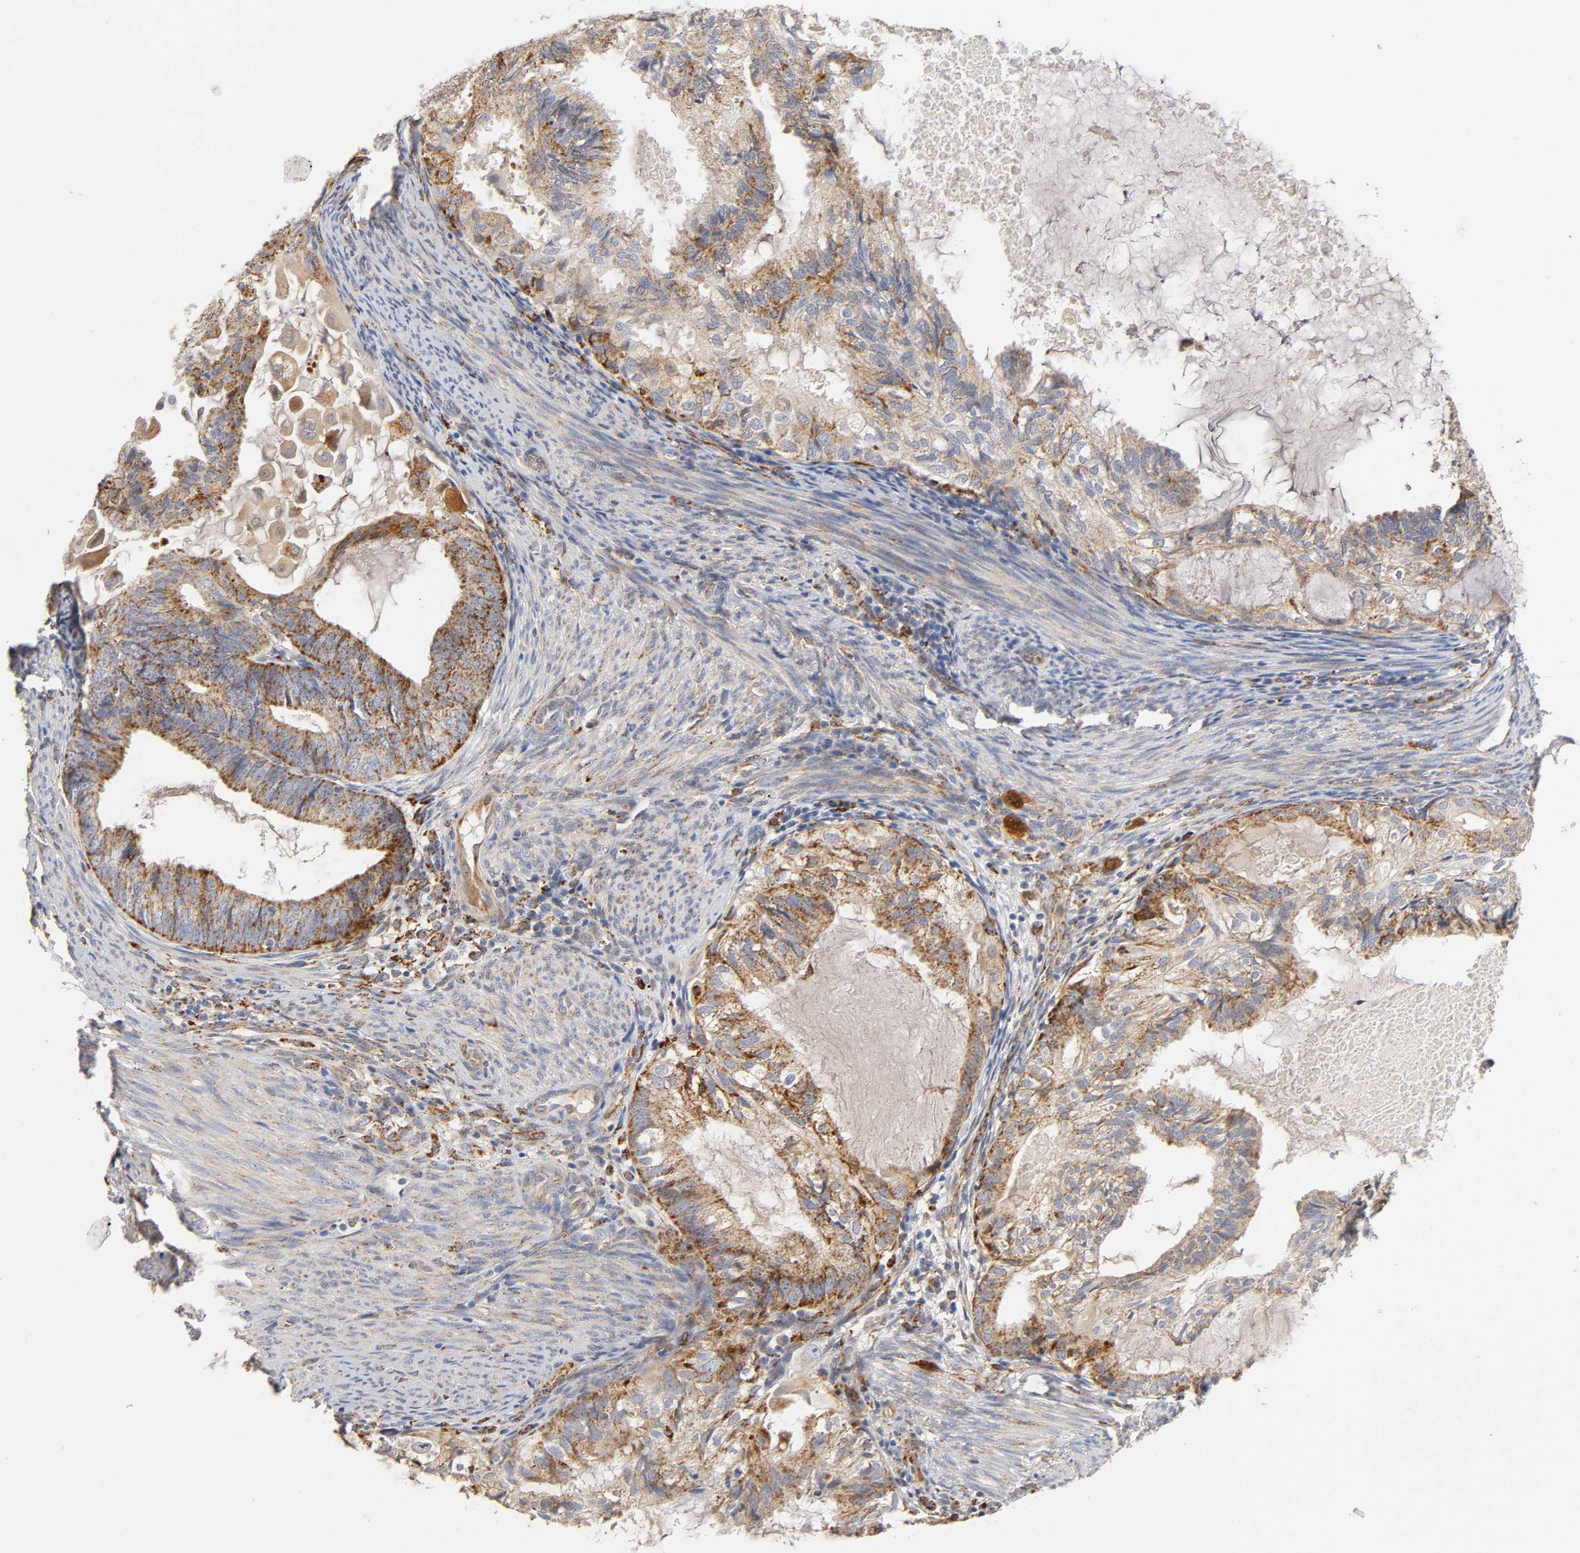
{"staining": {"intensity": "strong", "quantity": ">75%", "location": "cytoplasmic/membranous"}, "tissue": "cervical cancer", "cell_type": "Tumor cells", "image_type": "cancer", "snomed": [{"axis": "morphology", "description": "Normal tissue, NOS"}, {"axis": "morphology", "description": "Adenocarcinoma, NOS"}, {"axis": "topography", "description": "Cervix"}, {"axis": "topography", "description": "Endometrium"}], "caption": "Immunohistochemistry image of cervical adenocarcinoma stained for a protein (brown), which demonstrates high levels of strong cytoplasmic/membranous expression in about >75% of tumor cells.", "gene": "ISG15", "patient": {"sex": "female", "age": 86}}